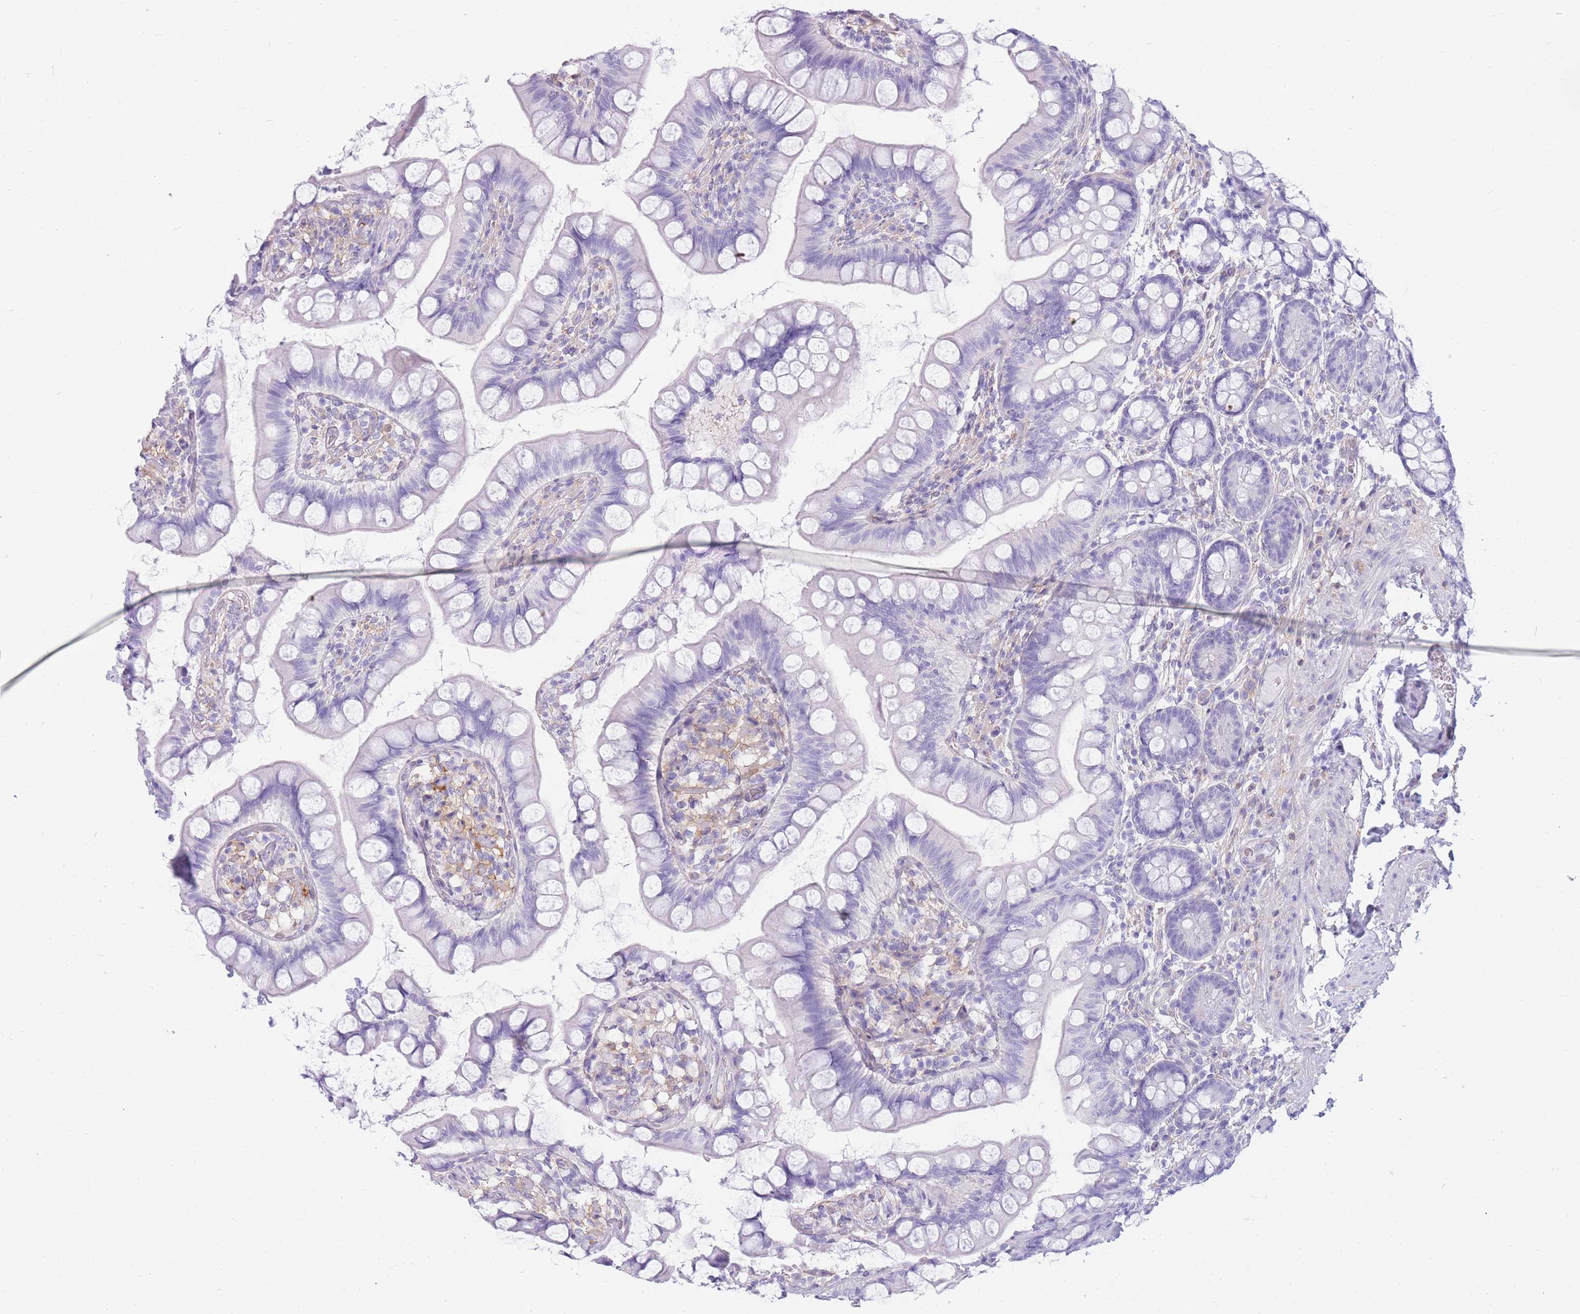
{"staining": {"intensity": "negative", "quantity": "none", "location": "none"}, "tissue": "small intestine", "cell_type": "Glandular cells", "image_type": "normal", "snomed": [{"axis": "morphology", "description": "Normal tissue, NOS"}, {"axis": "topography", "description": "Small intestine"}], "caption": "Immunohistochemistry photomicrograph of benign human small intestine stained for a protein (brown), which demonstrates no positivity in glandular cells.", "gene": "MTSS2", "patient": {"sex": "male", "age": 70}}